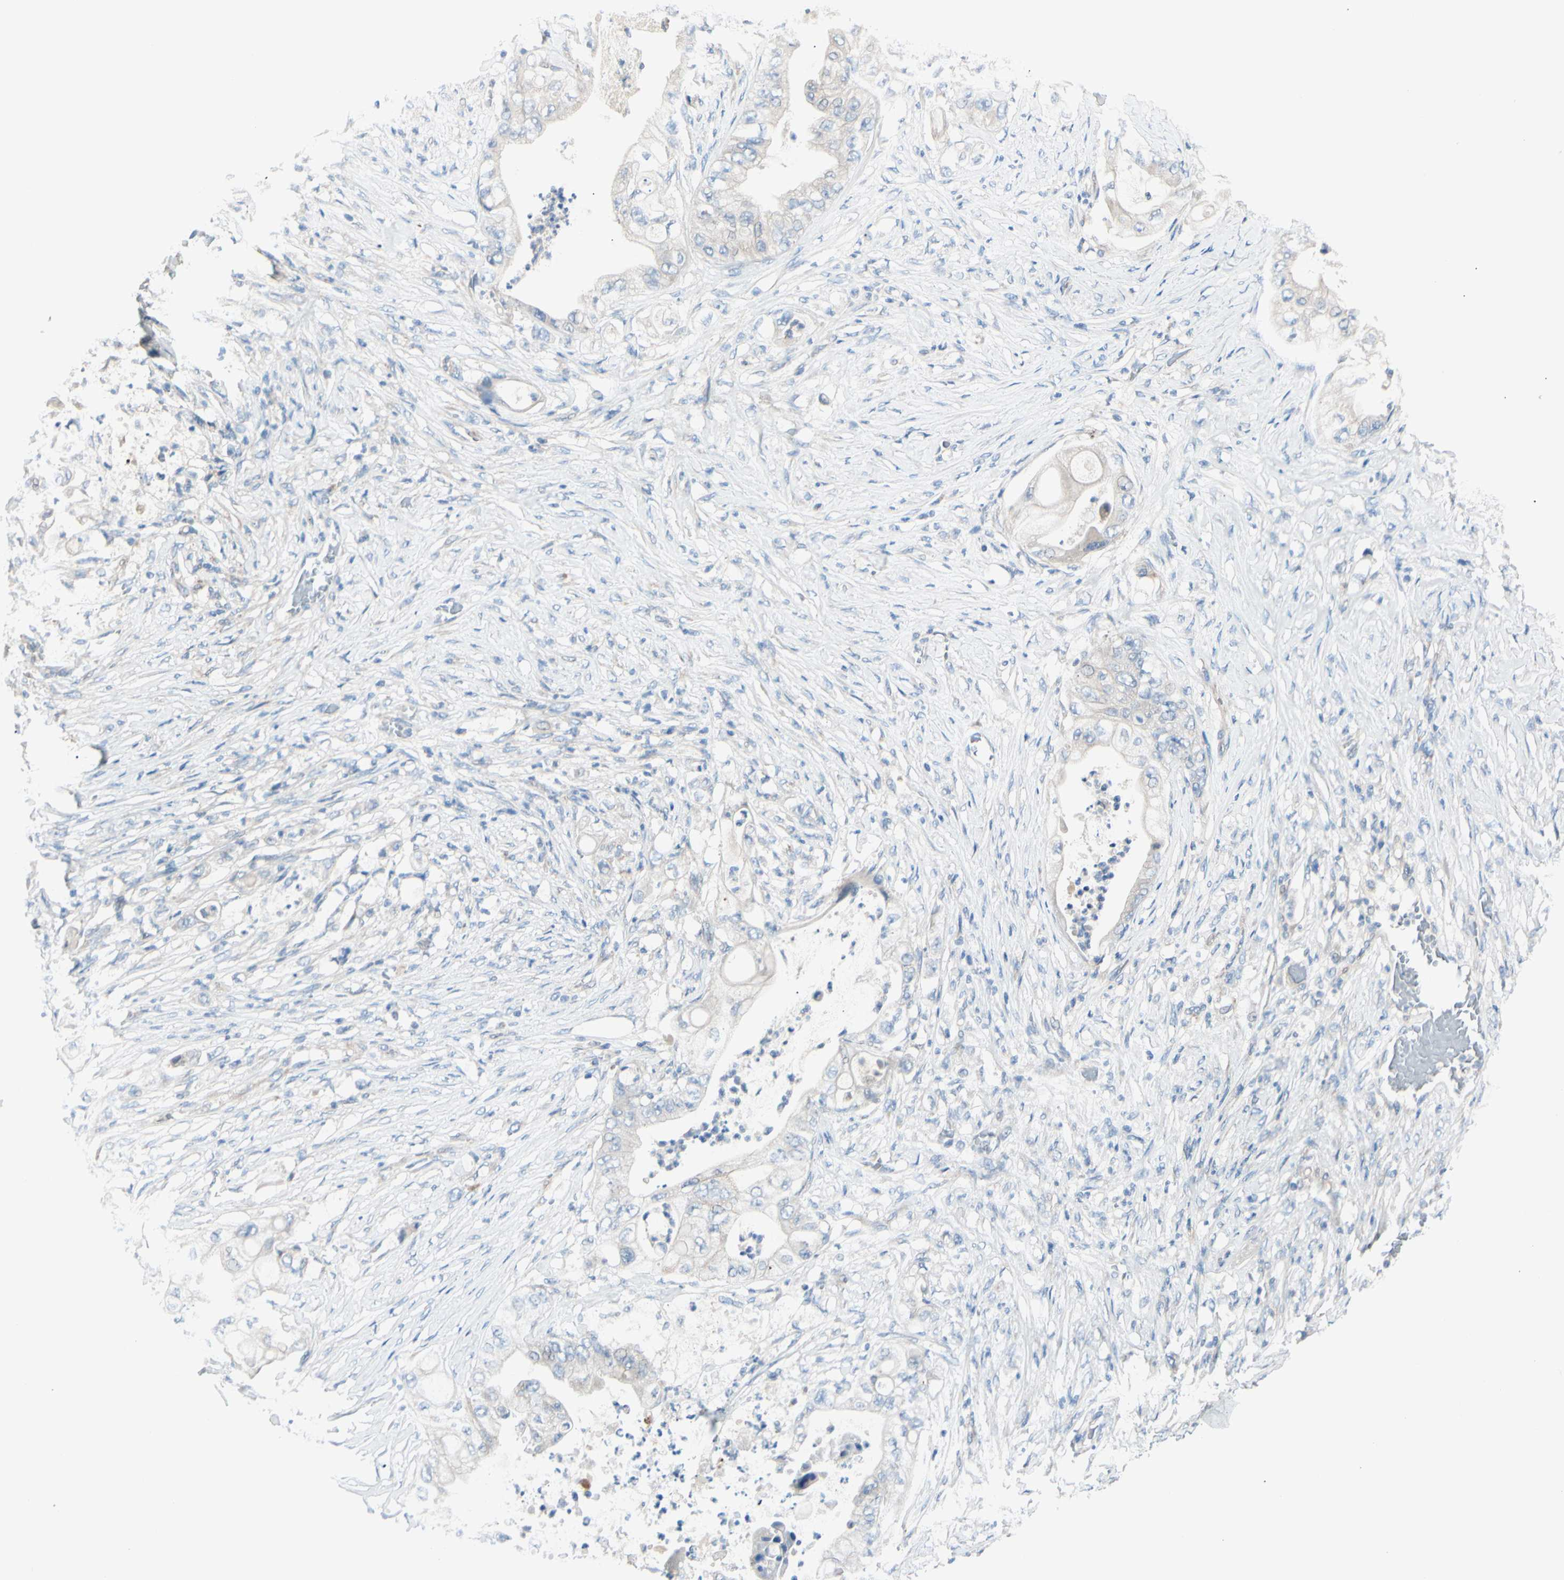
{"staining": {"intensity": "weak", "quantity": ">75%", "location": "cytoplasmic/membranous"}, "tissue": "stomach cancer", "cell_type": "Tumor cells", "image_type": "cancer", "snomed": [{"axis": "morphology", "description": "Adenocarcinoma, NOS"}, {"axis": "topography", "description": "Stomach"}], "caption": "Immunohistochemistry micrograph of neoplastic tissue: stomach cancer stained using immunohistochemistry (IHC) reveals low levels of weak protein expression localized specifically in the cytoplasmic/membranous of tumor cells, appearing as a cytoplasmic/membranous brown color.", "gene": "EPHA3", "patient": {"sex": "female", "age": 73}}